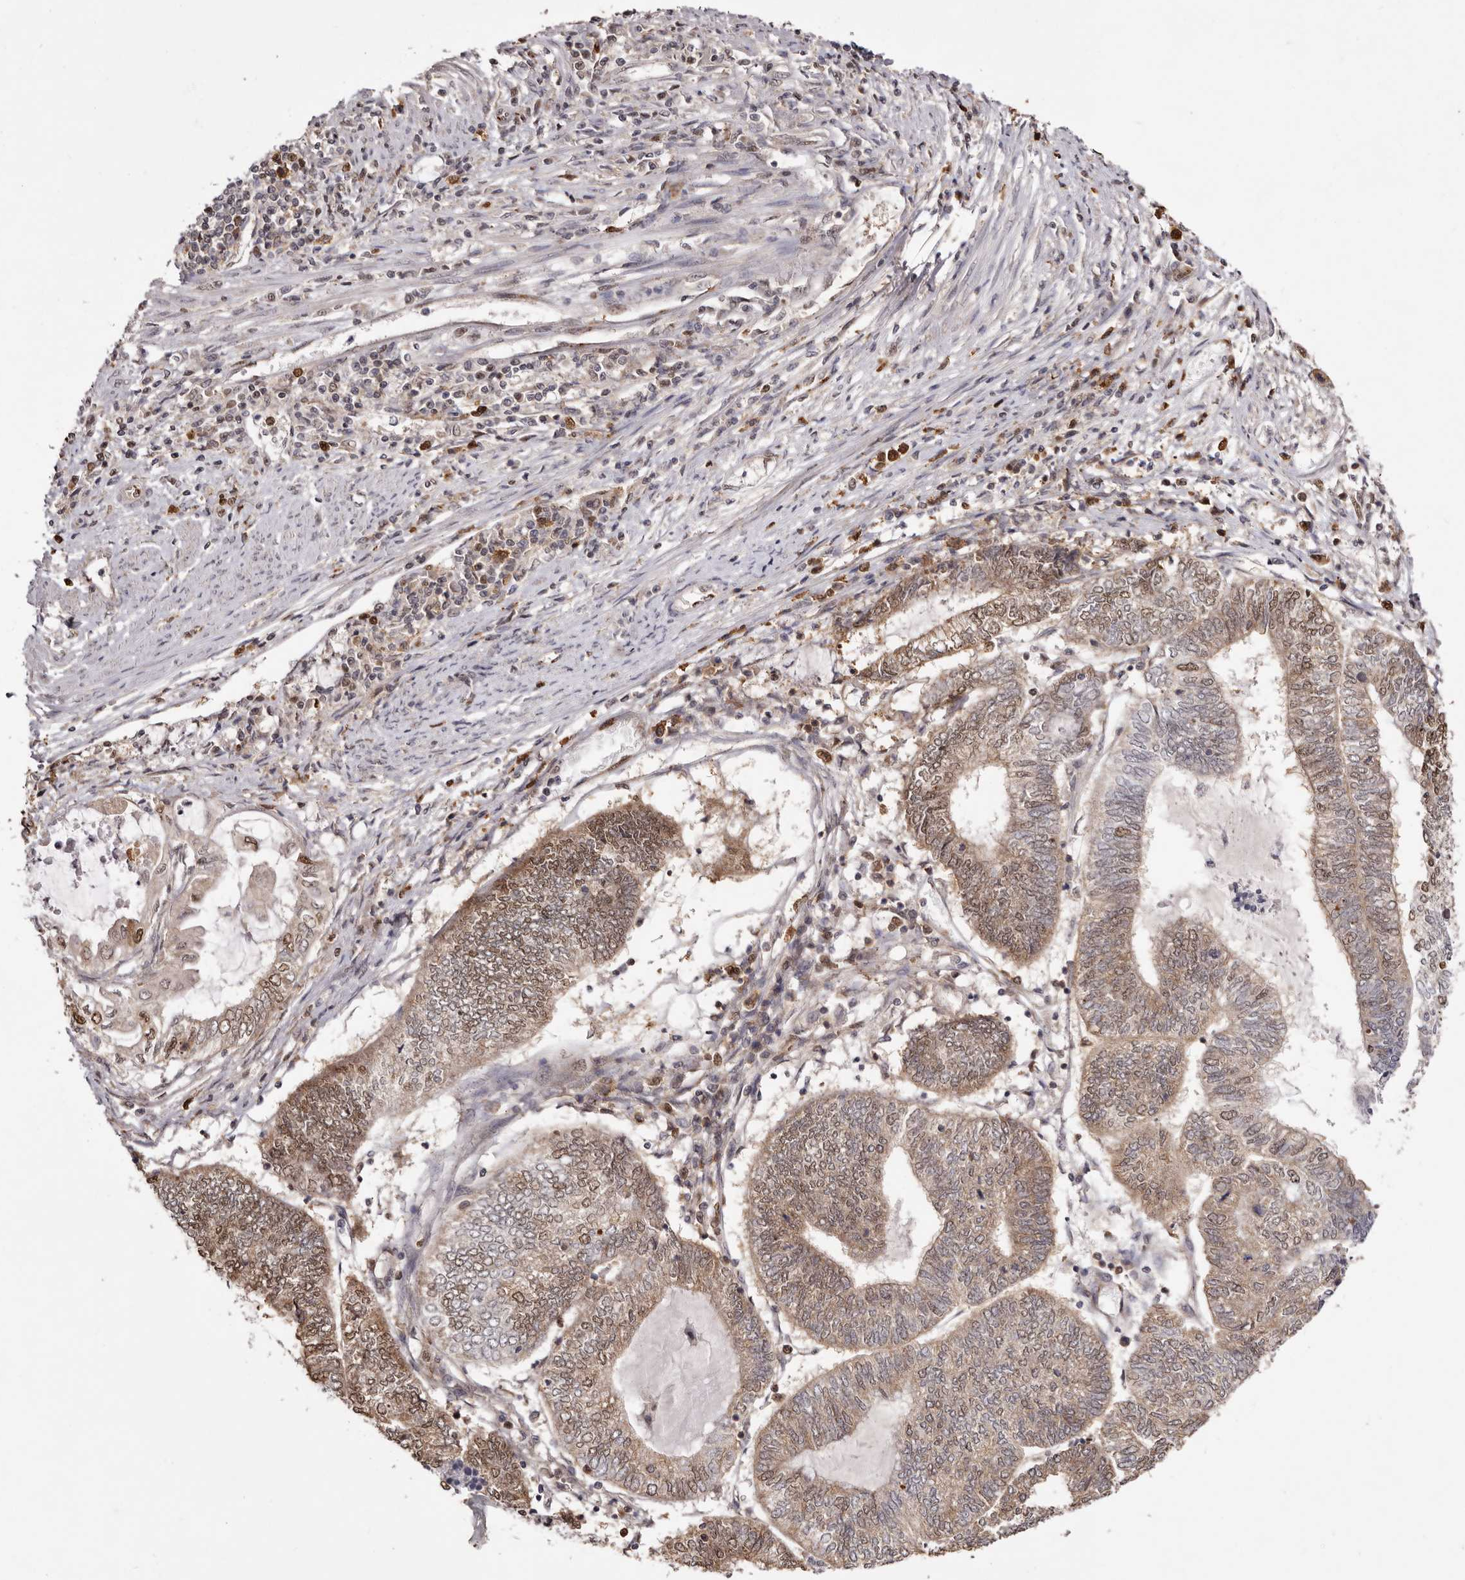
{"staining": {"intensity": "moderate", "quantity": "25%-75%", "location": "cytoplasmic/membranous,nuclear"}, "tissue": "endometrial cancer", "cell_type": "Tumor cells", "image_type": "cancer", "snomed": [{"axis": "morphology", "description": "Adenocarcinoma, NOS"}, {"axis": "topography", "description": "Uterus"}, {"axis": "topography", "description": "Endometrium"}], "caption": "Protein staining shows moderate cytoplasmic/membranous and nuclear staining in about 25%-75% of tumor cells in endometrial adenocarcinoma.", "gene": "NOTCH1", "patient": {"sex": "female", "age": 70}}